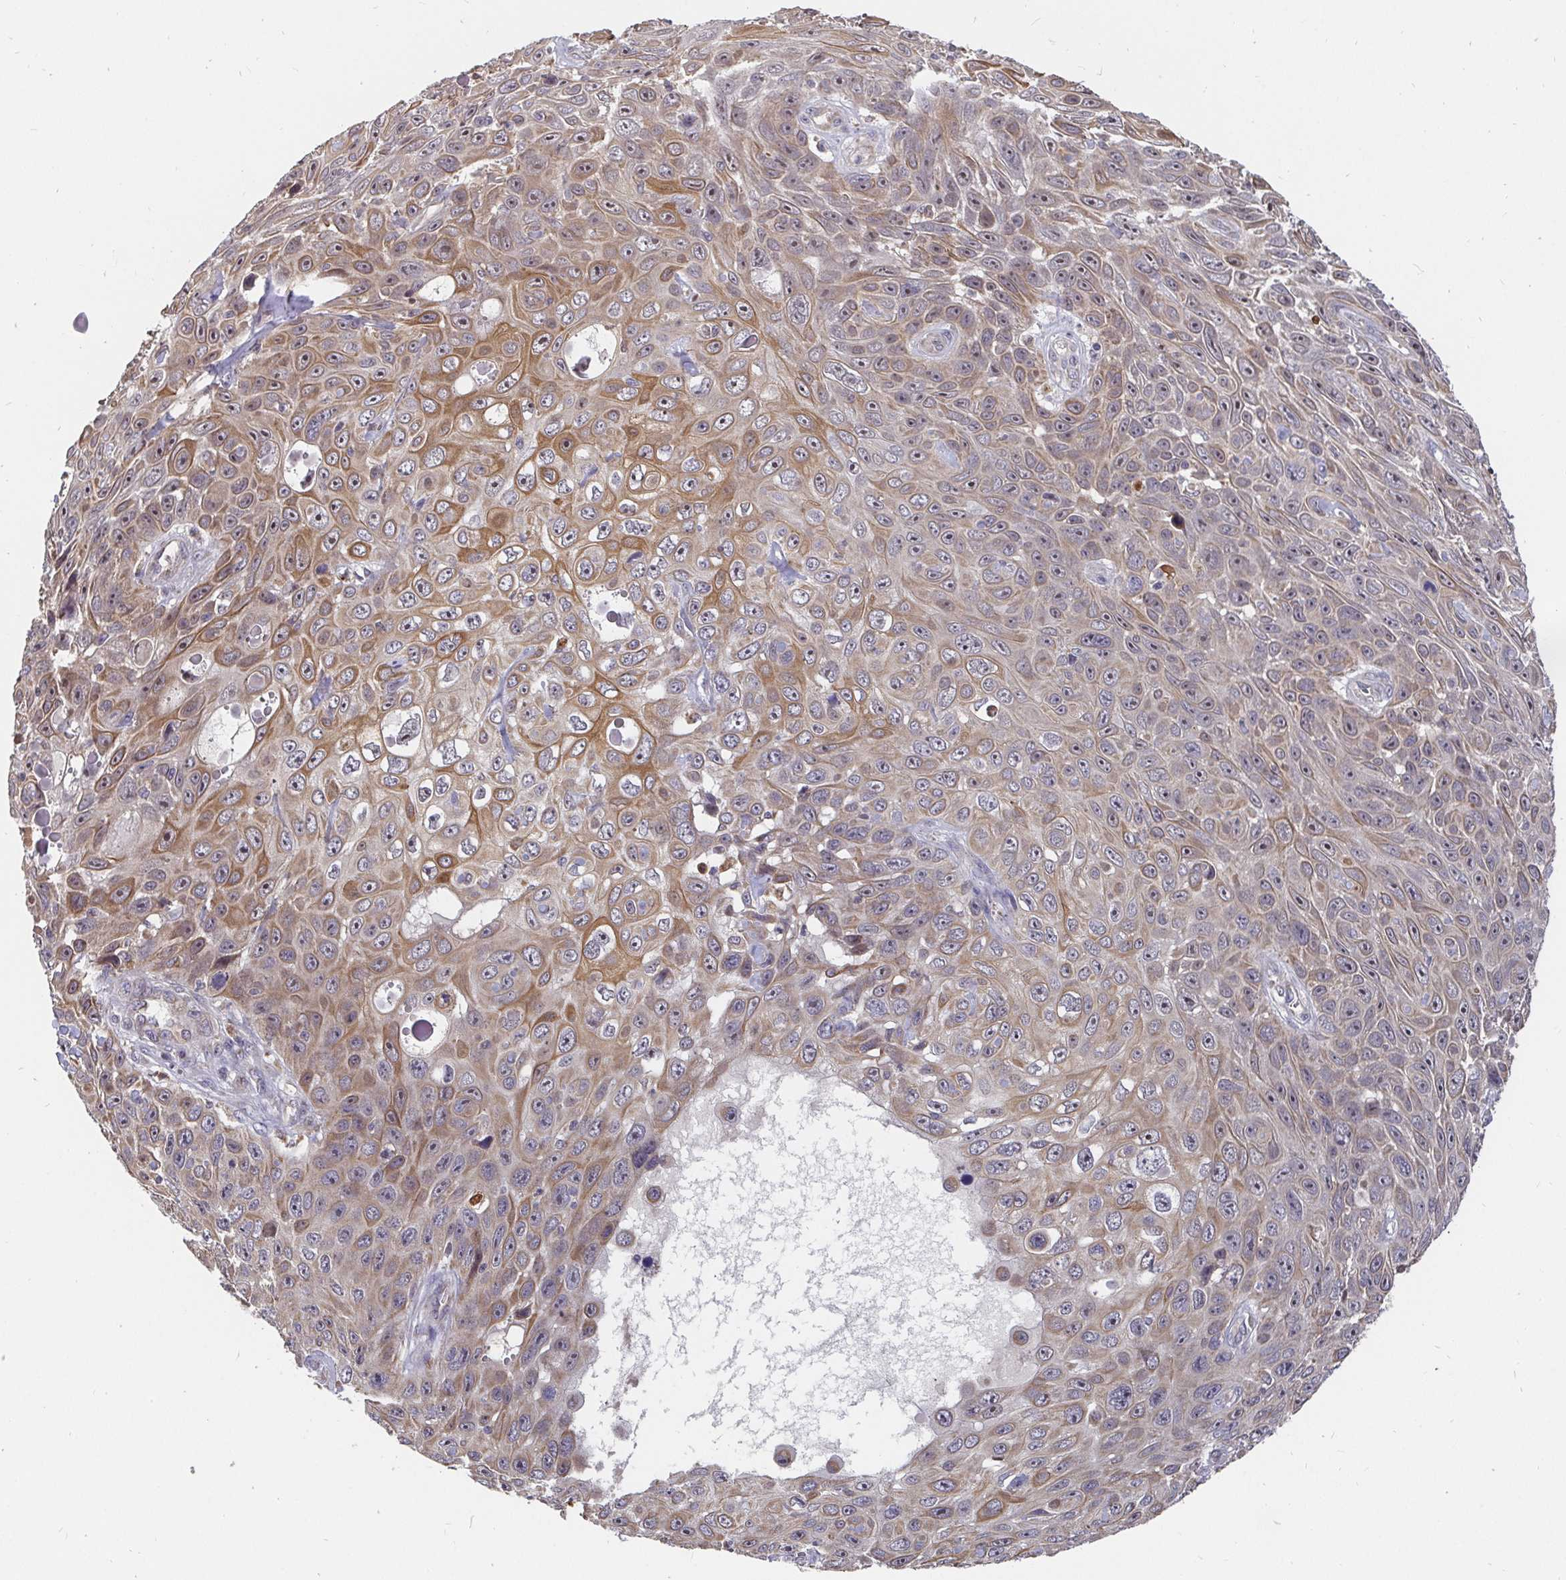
{"staining": {"intensity": "moderate", "quantity": "25%-75%", "location": "cytoplasmic/membranous,nuclear"}, "tissue": "skin cancer", "cell_type": "Tumor cells", "image_type": "cancer", "snomed": [{"axis": "morphology", "description": "Squamous cell carcinoma, NOS"}, {"axis": "topography", "description": "Skin"}], "caption": "IHC photomicrograph of neoplastic tissue: human skin cancer (squamous cell carcinoma) stained using IHC demonstrates medium levels of moderate protein expression localized specifically in the cytoplasmic/membranous and nuclear of tumor cells, appearing as a cytoplasmic/membranous and nuclear brown color.", "gene": "PDF", "patient": {"sex": "male", "age": 82}}